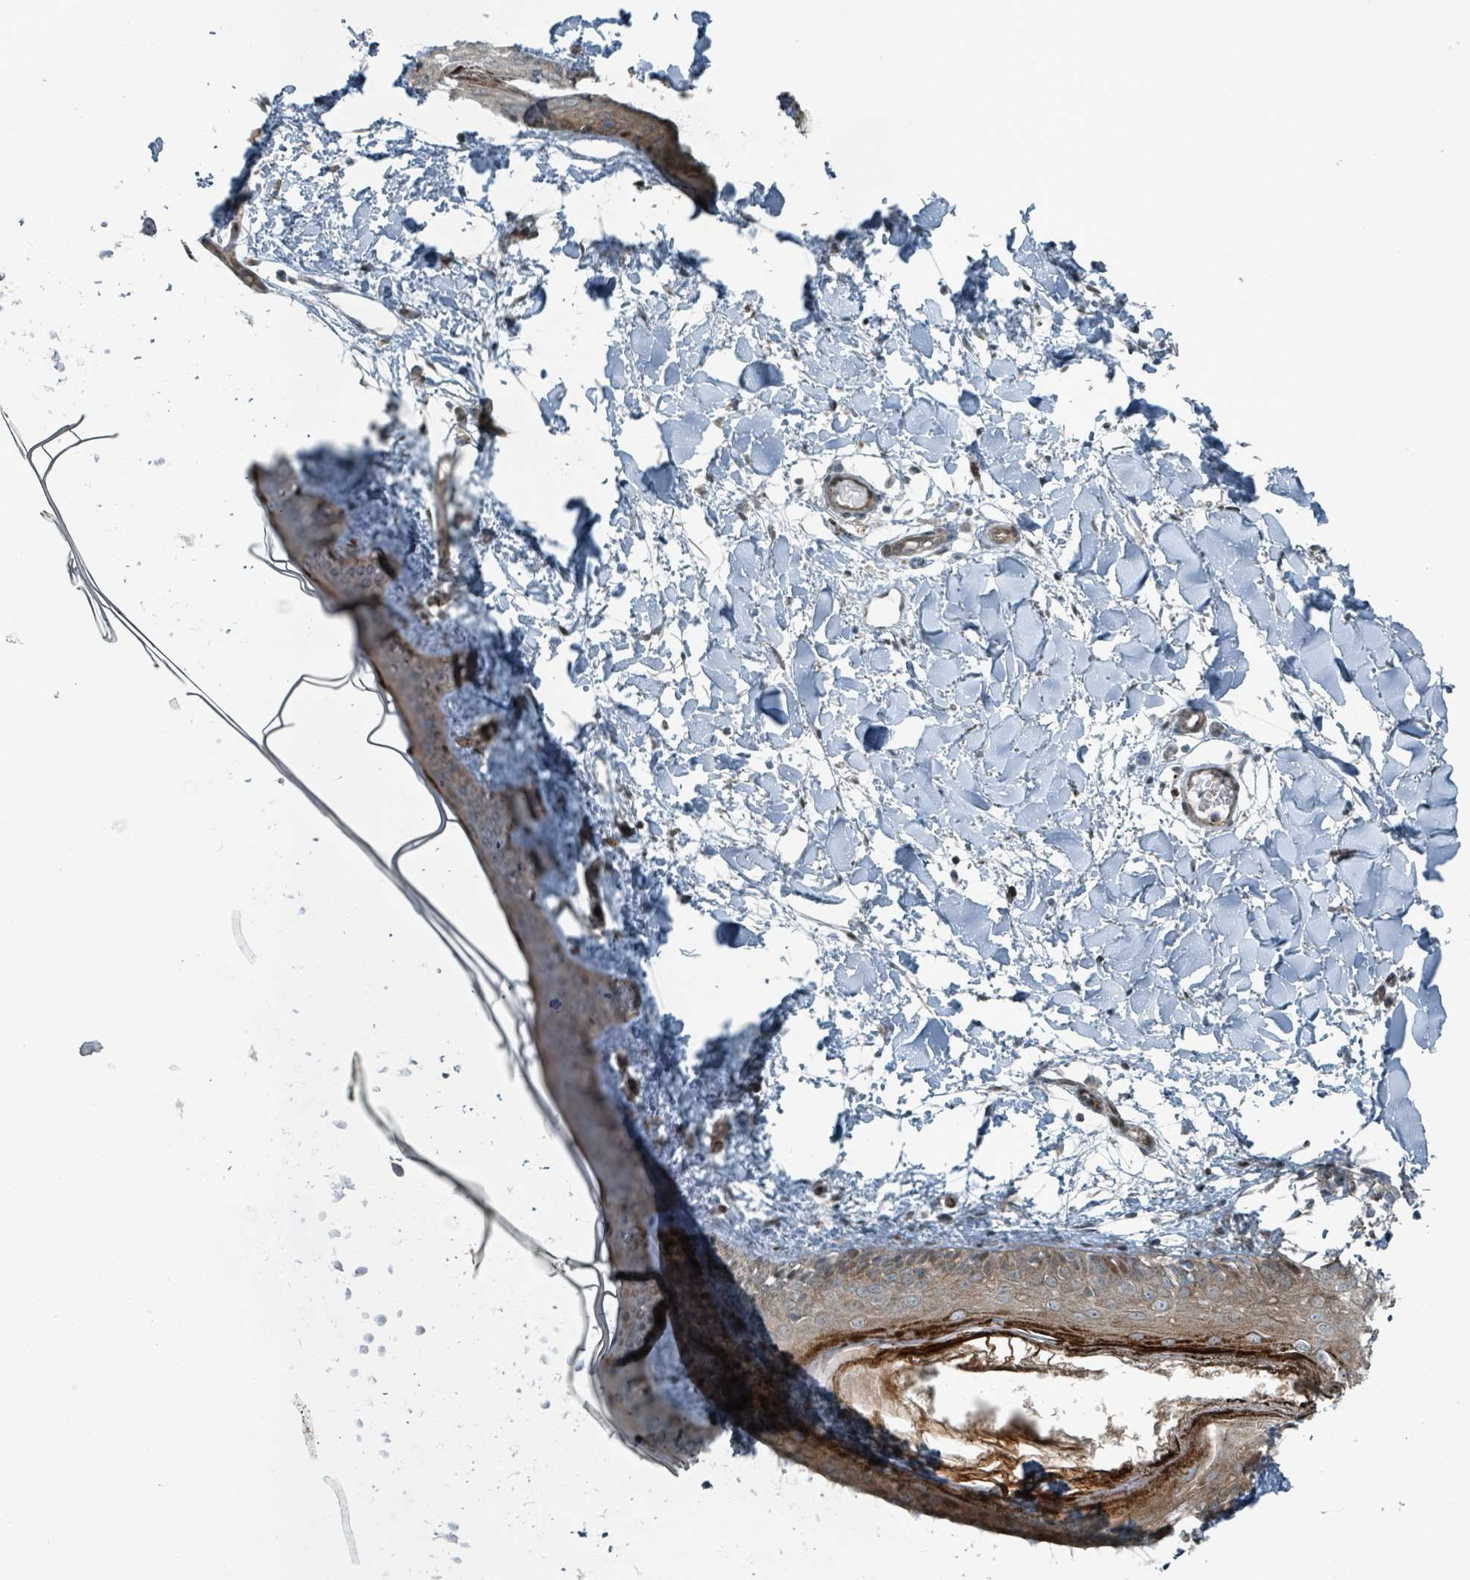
{"staining": {"intensity": "weak", "quantity": ">75%", "location": "cytoplasmic/membranous"}, "tissue": "skin", "cell_type": "Fibroblasts", "image_type": "normal", "snomed": [{"axis": "morphology", "description": "Normal tissue, NOS"}, {"axis": "topography", "description": "Skin"}], "caption": "A histopathology image showing weak cytoplasmic/membranous expression in about >75% of fibroblasts in normal skin, as visualized by brown immunohistochemical staining.", "gene": "RHPN2", "patient": {"sex": "female", "age": 34}}